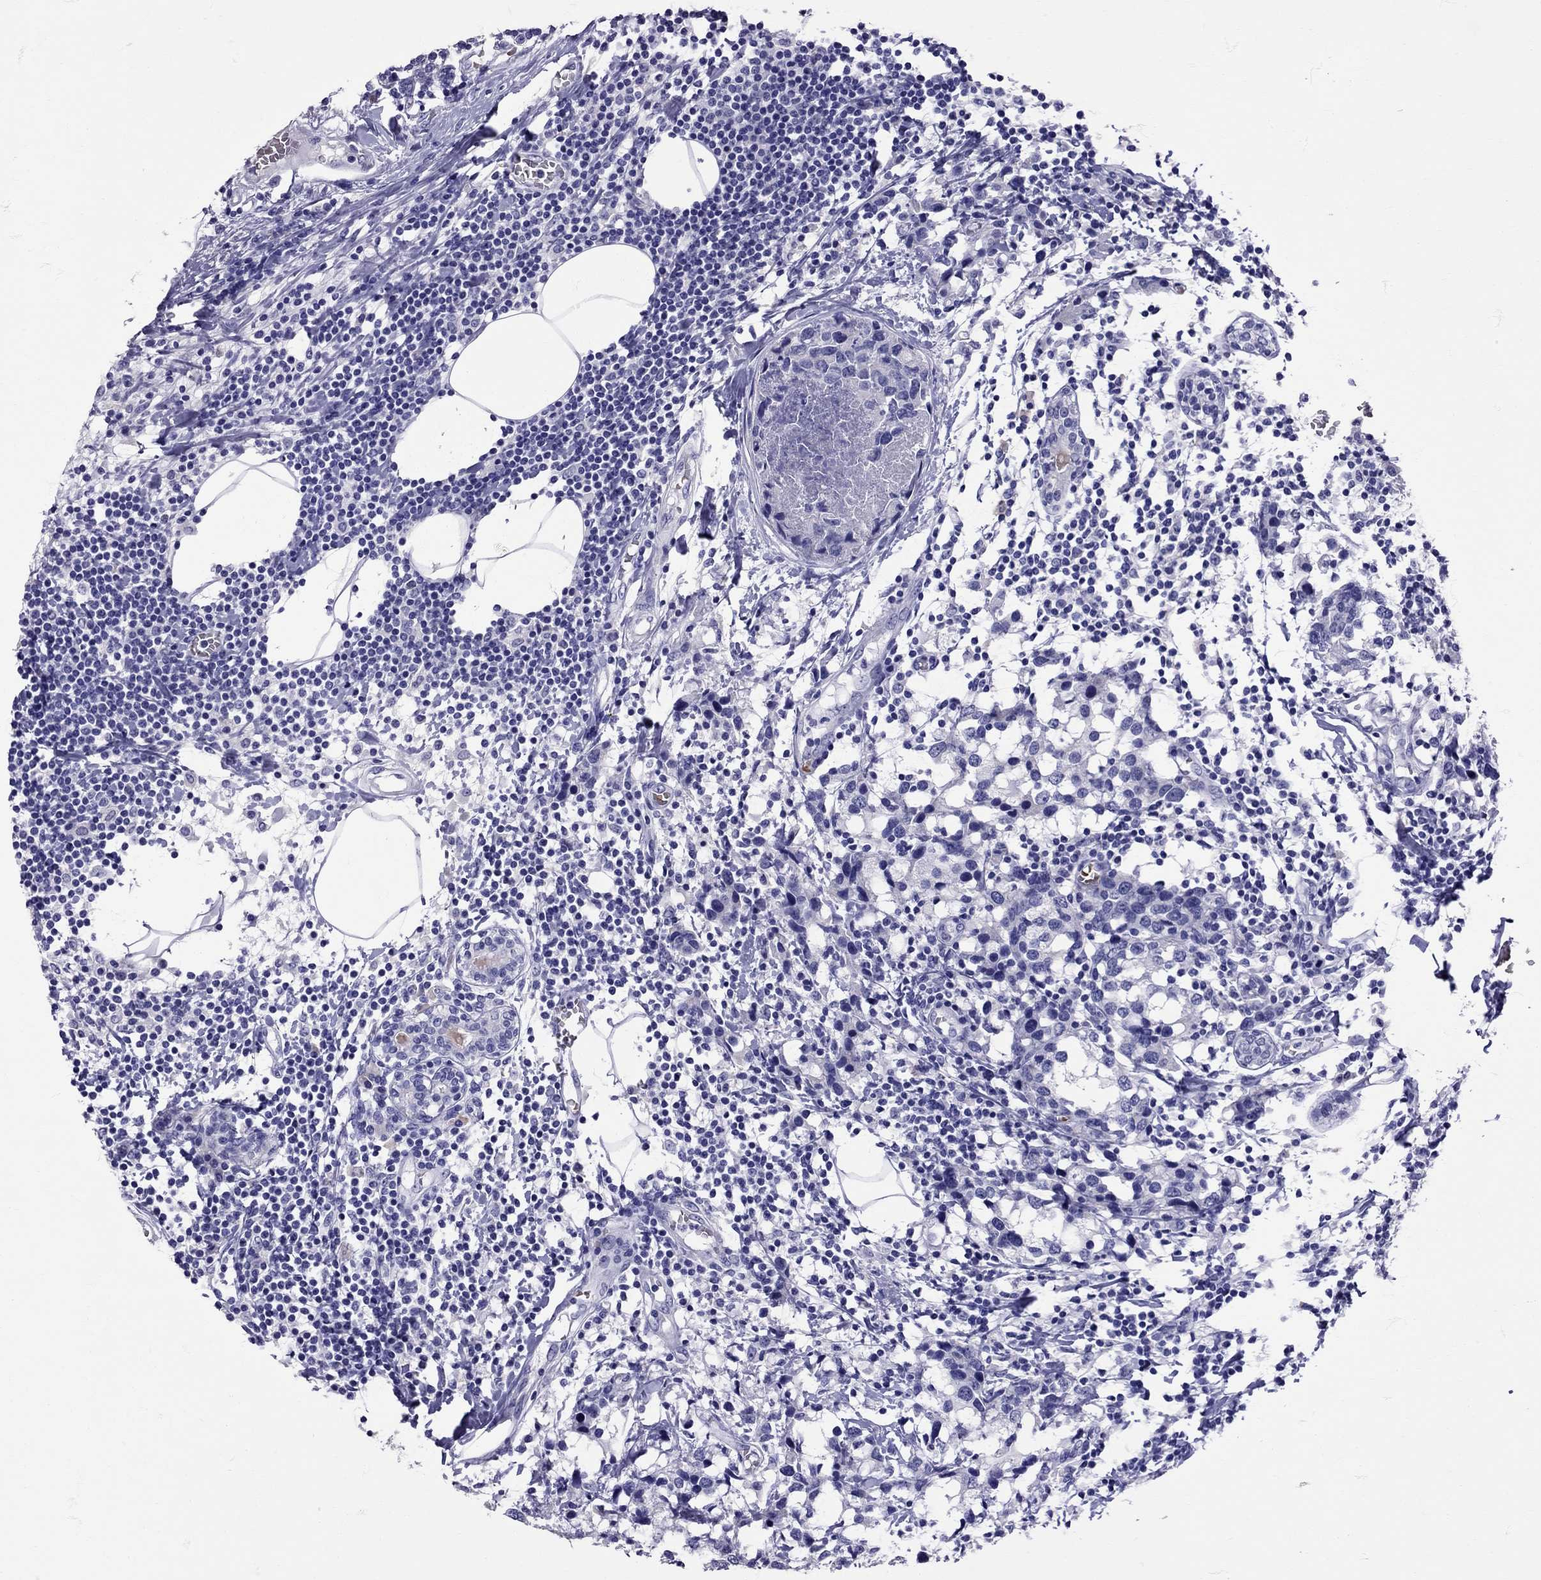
{"staining": {"intensity": "negative", "quantity": "none", "location": "none"}, "tissue": "breast cancer", "cell_type": "Tumor cells", "image_type": "cancer", "snomed": [{"axis": "morphology", "description": "Lobular carcinoma"}, {"axis": "topography", "description": "Breast"}], "caption": "Tumor cells show no significant staining in breast cancer. (DAB (3,3'-diaminobenzidine) IHC with hematoxylin counter stain).", "gene": "TBR1", "patient": {"sex": "female", "age": 59}}